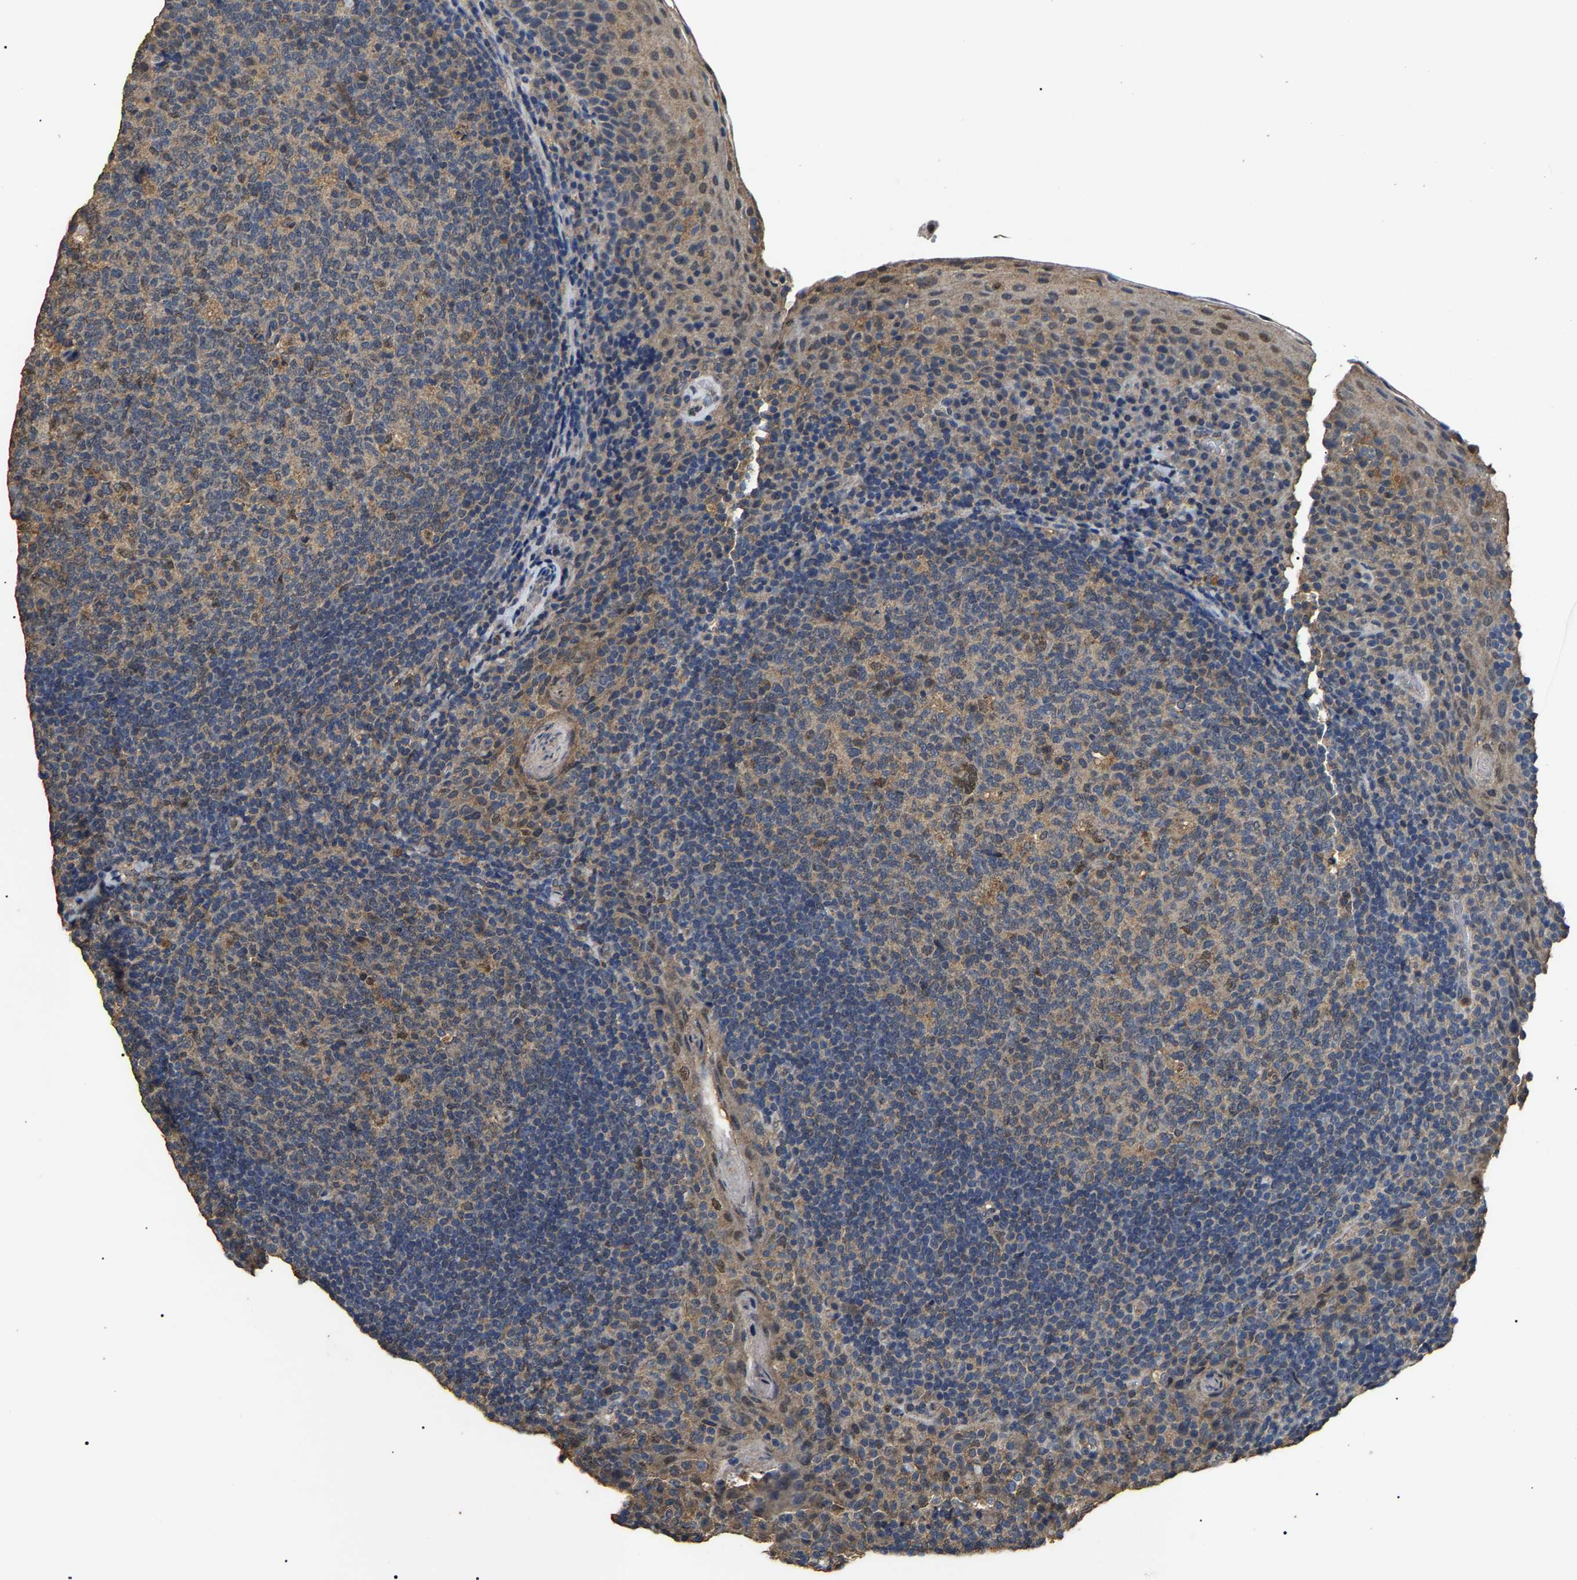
{"staining": {"intensity": "weak", "quantity": "25%-75%", "location": "cytoplasmic/membranous,nuclear"}, "tissue": "tonsil", "cell_type": "Germinal center cells", "image_type": "normal", "snomed": [{"axis": "morphology", "description": "Normal tissue, NOS"}, {"axis": "topography", "description": "Tonsil"}], "caption": "Unremarkable tonsil demonstrates weak cytoplasmic/membranous,nuclear positivity in about 25%-75% of germinal center cells.", "gene": "PSMD8", "patient": {"sex": "male", "age": 17}}